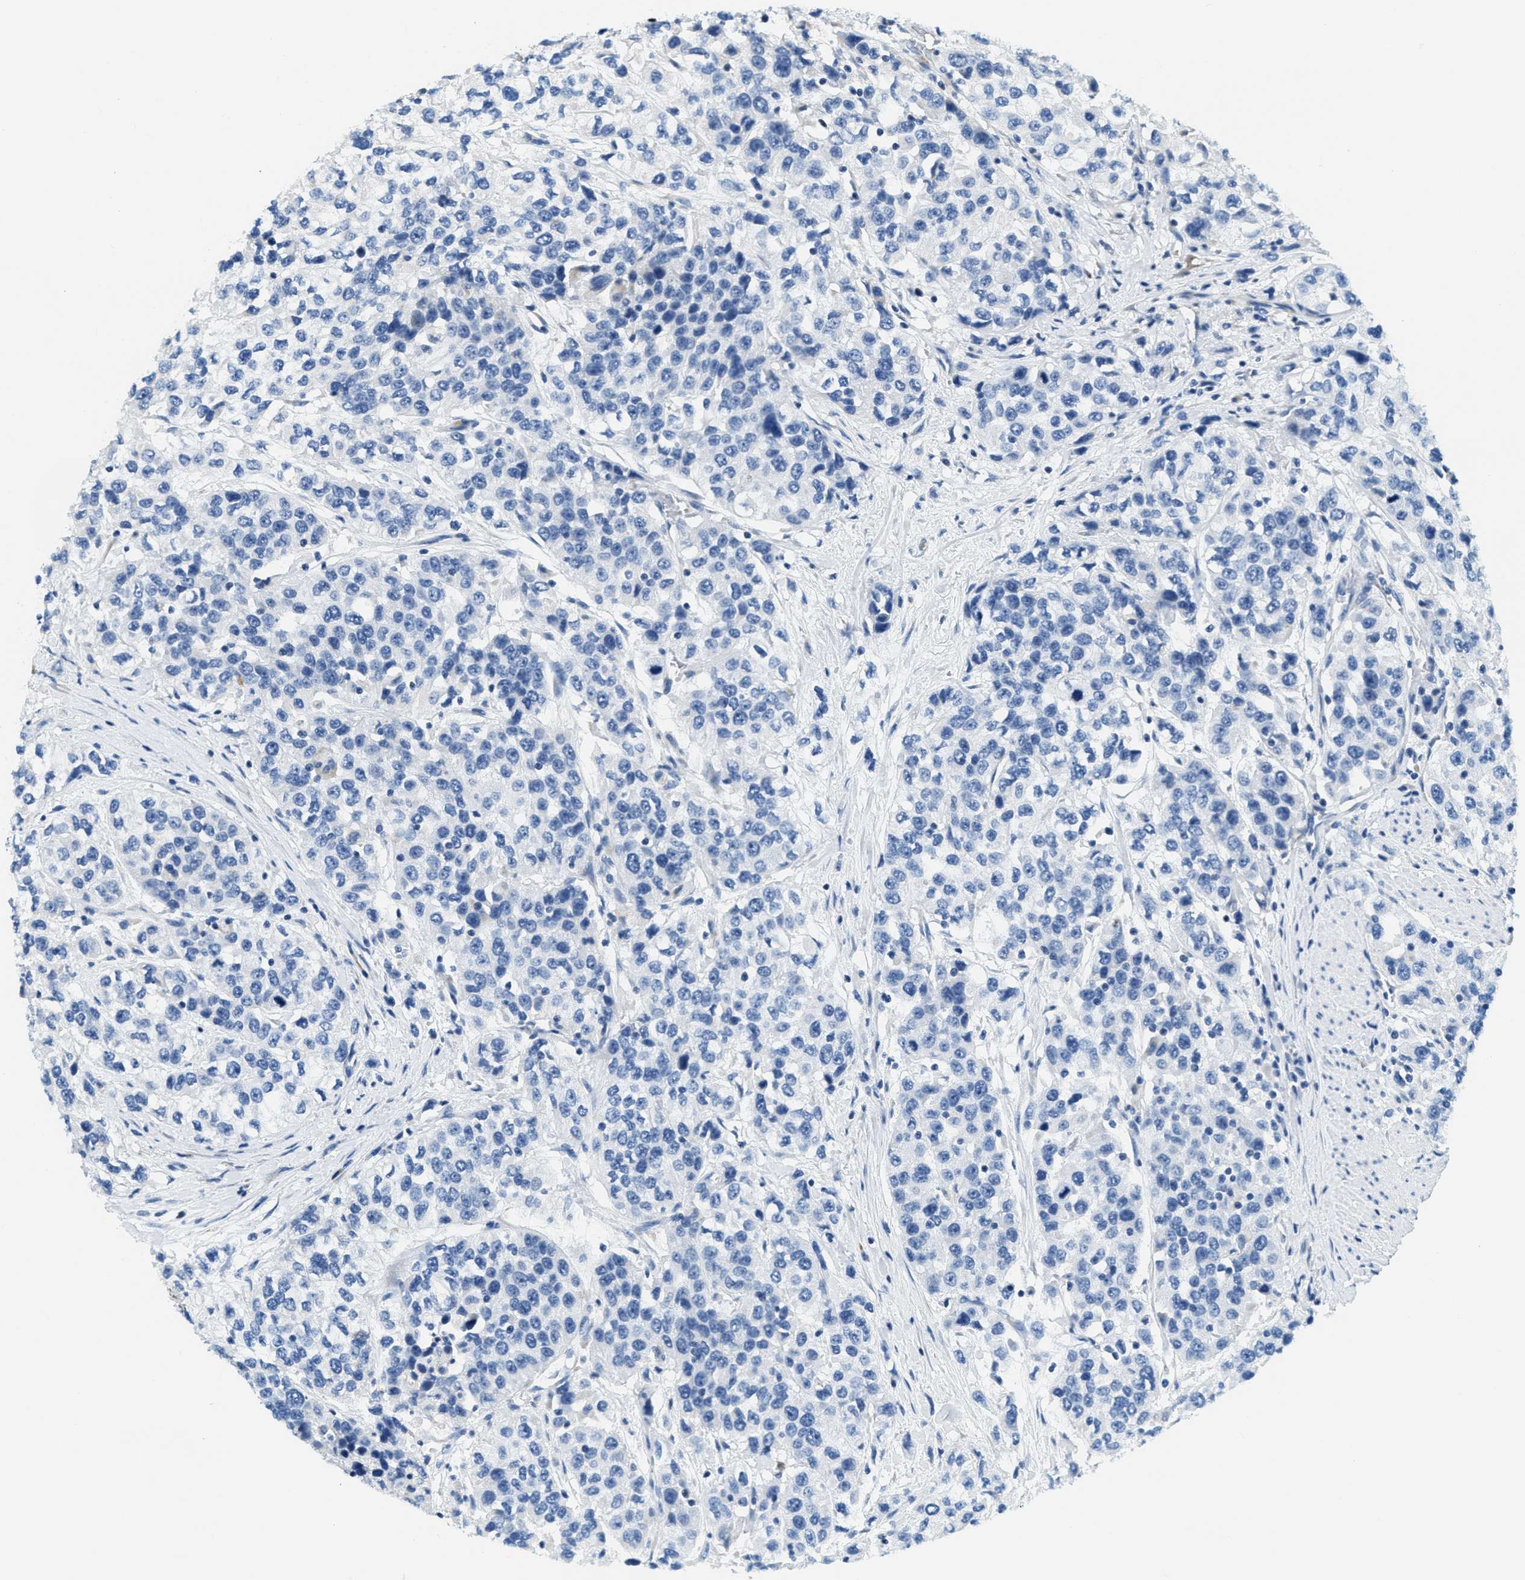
{"staining": {"intensity": "negative", "quantity": "none", "location": "none"}, "tissue": "urothelial cancer", "cell_type": "Tumor cells", "image_type": "cancer", "snomed": [{"axis": "morphology", "description": "Urothelial carcinoma, High grade"}, {"axis": "topography", "description": "Urinary bladder"}], "caption": "The photomicrograph demonstrates no significant positivity in tumor cells of urothelial cancer.", "gene": "CA4", "patient": {"sex": "female", "age": 80}}